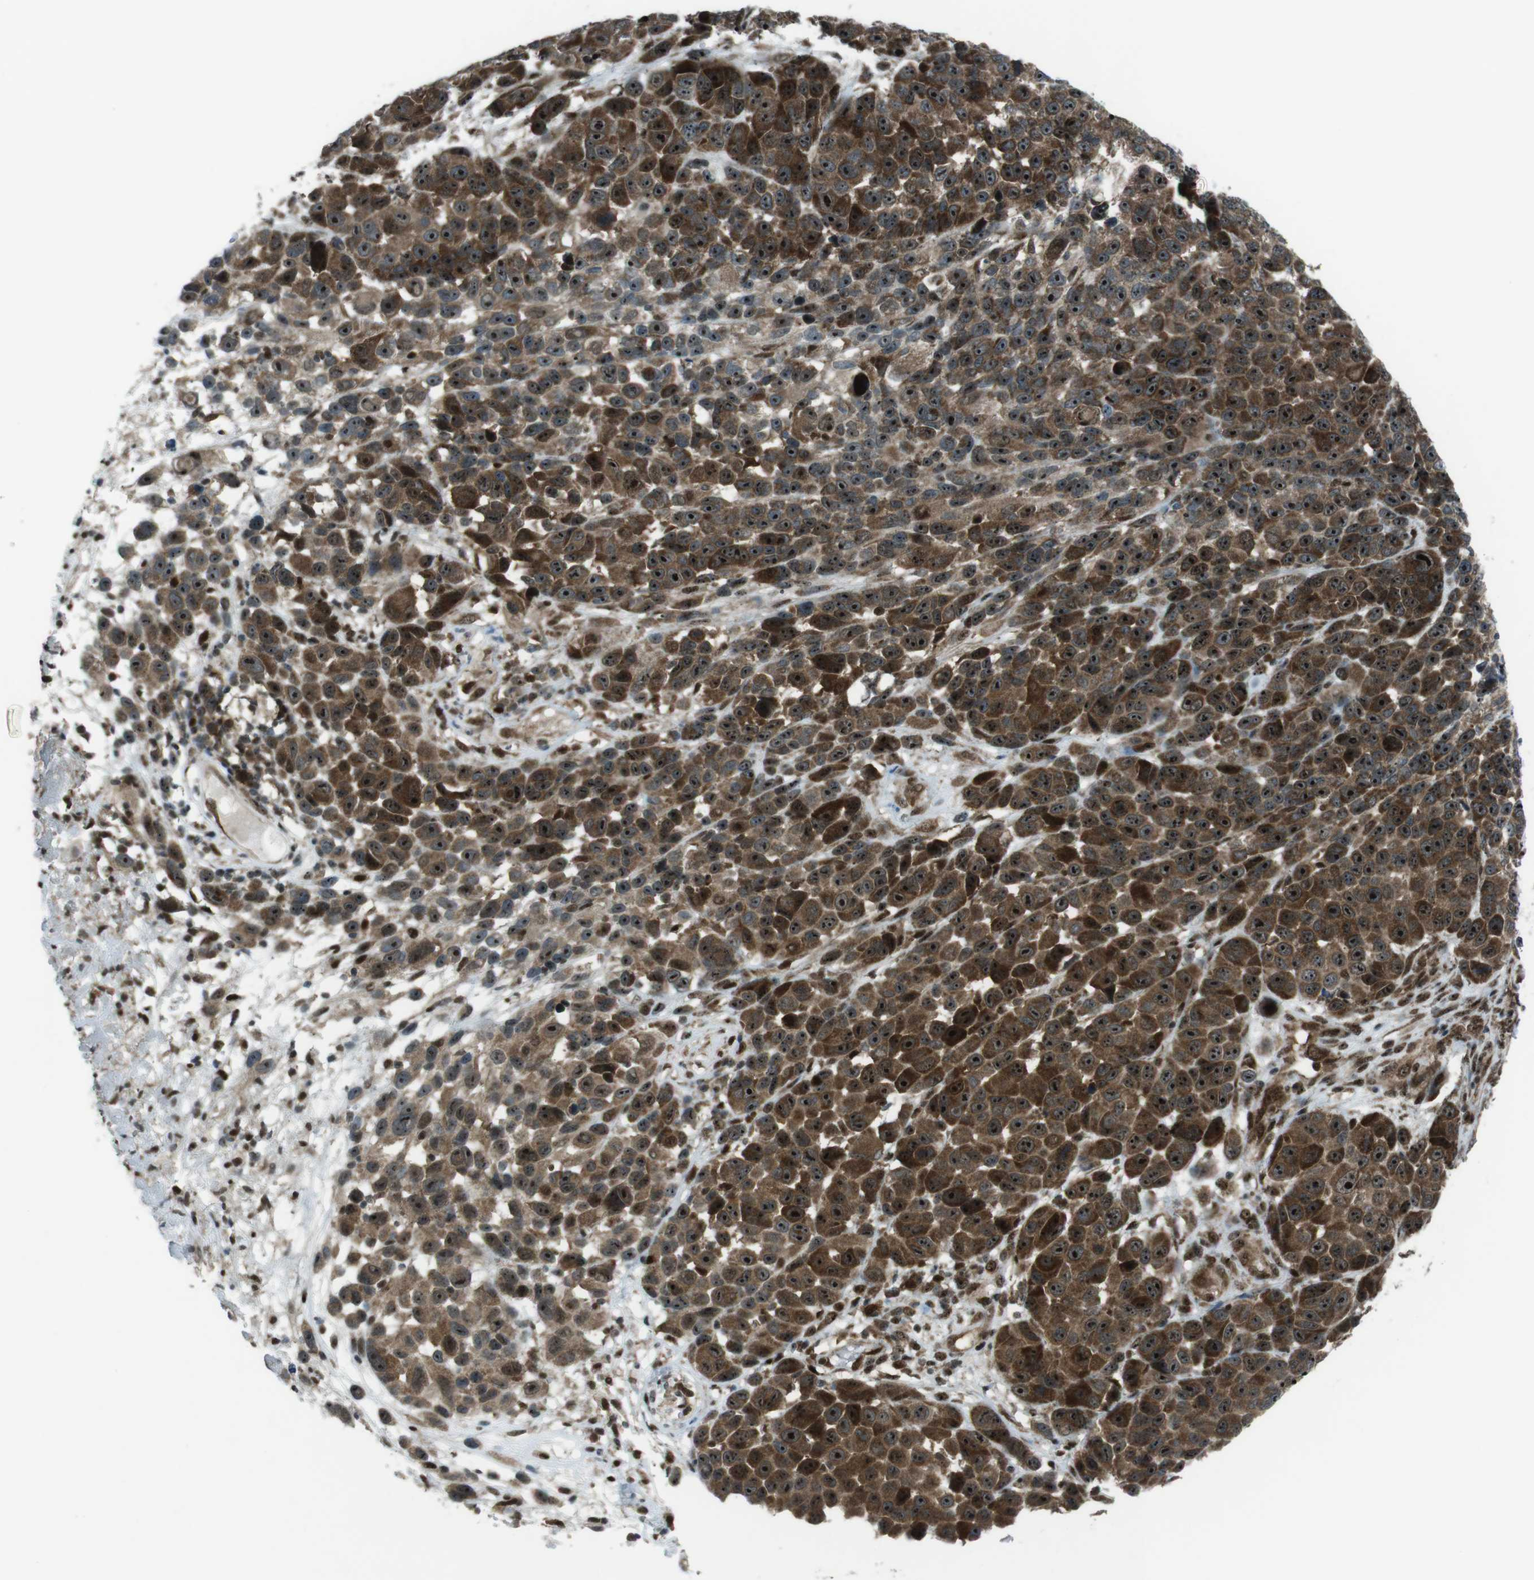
{"staining": {"intensity": "strong", "quantity": ">75%", "location": "cytoplasmic/membranous,nuclear"}, "tissue": "melanoma", "cell_type": "Tumor cells", "image_type": "cancer", "snomed": [{"axis": "morphology", "description": "Malignant melanoma, NOS"}, {"axis": "topography", "description": "Skin"}], "caption": "Immunohistochemical staining of human malignant melanoma displays high levels of strong cytoplasmic/membranous and nuclear protein positivity in approximately >75% of tumor cells.", "gene": "CSNK1D", "patient": {"sex": "male", "age": 53}}